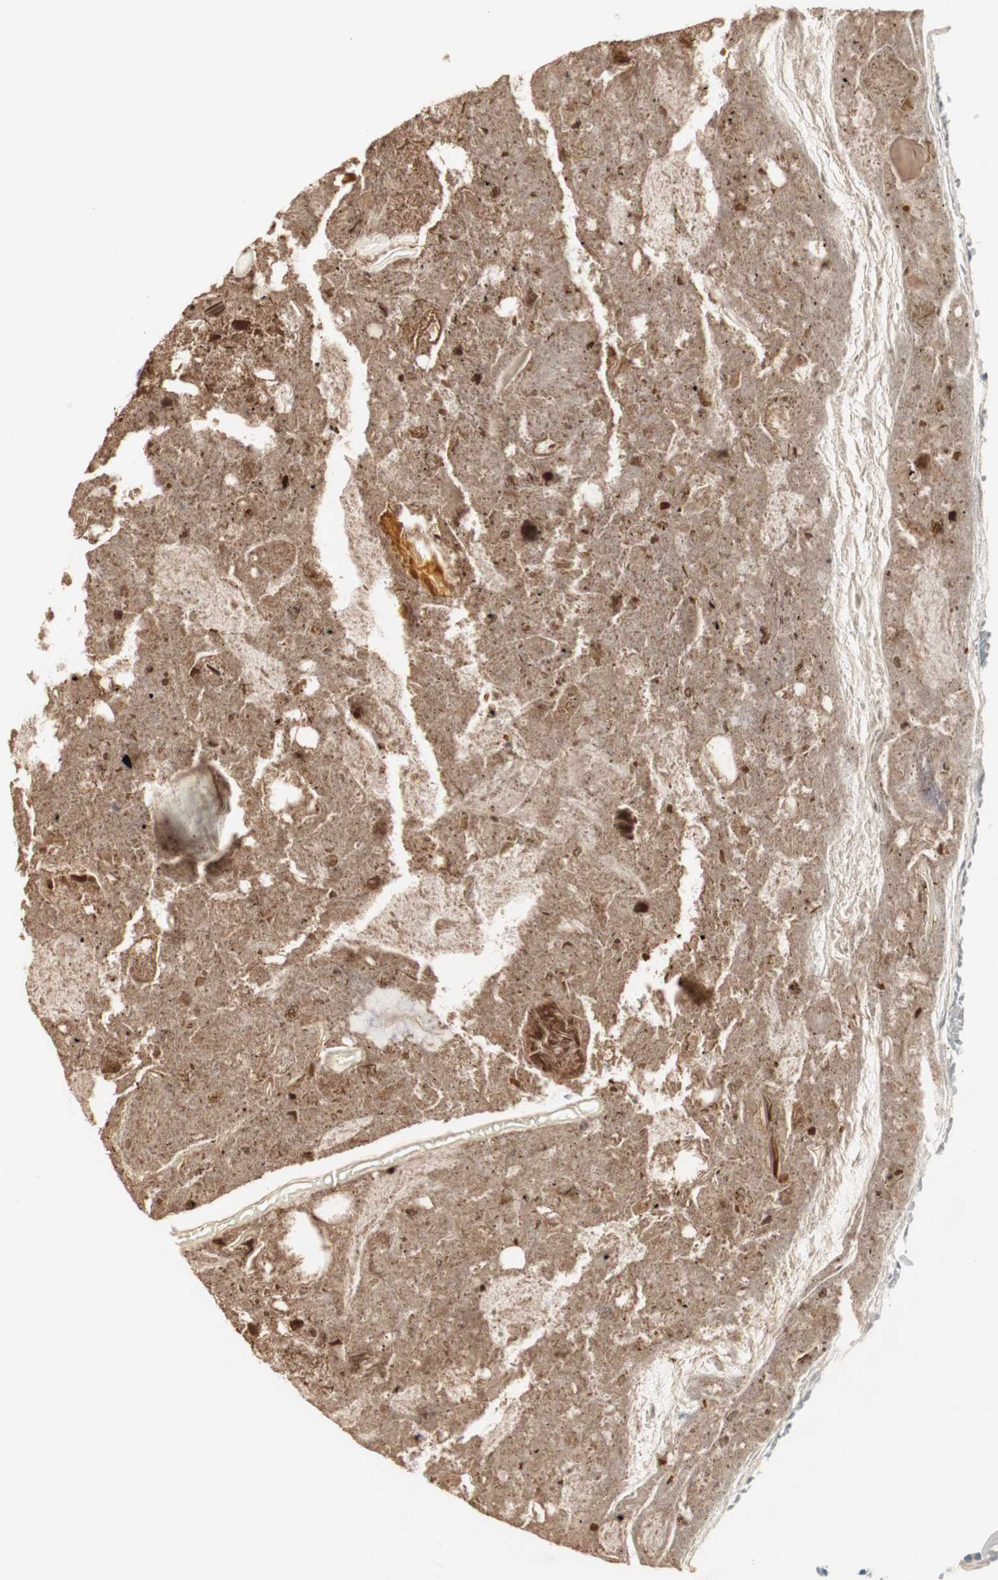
{"staining": {"intensity": "weak", "quantity": "25%-75%", "location": "cytoplasmic/membranous"}, "tissue": "appendix", "cell_type": "Glandular cells", "image_type": "normal", "snomed": [{"axis": "morphology", "description": "Normal tissue, NOS"}, {"axis": "topography", "description": "Appendix"}], "caption": "Immunohistochemistry (IHC) staining of normal appendix, which demonstrates low levels of weak cytoplasmic/membranous expression in approximately 25%-75% of glandular cells indicating weak cytoplasmic/membranous protein expression. The staining was performed using DAB (brown) for protein detection and nuclei were counterstained in hematoxylin (blue).", "gene": "SULT1C2", "patient": {"sex": "female", "age": 10}}